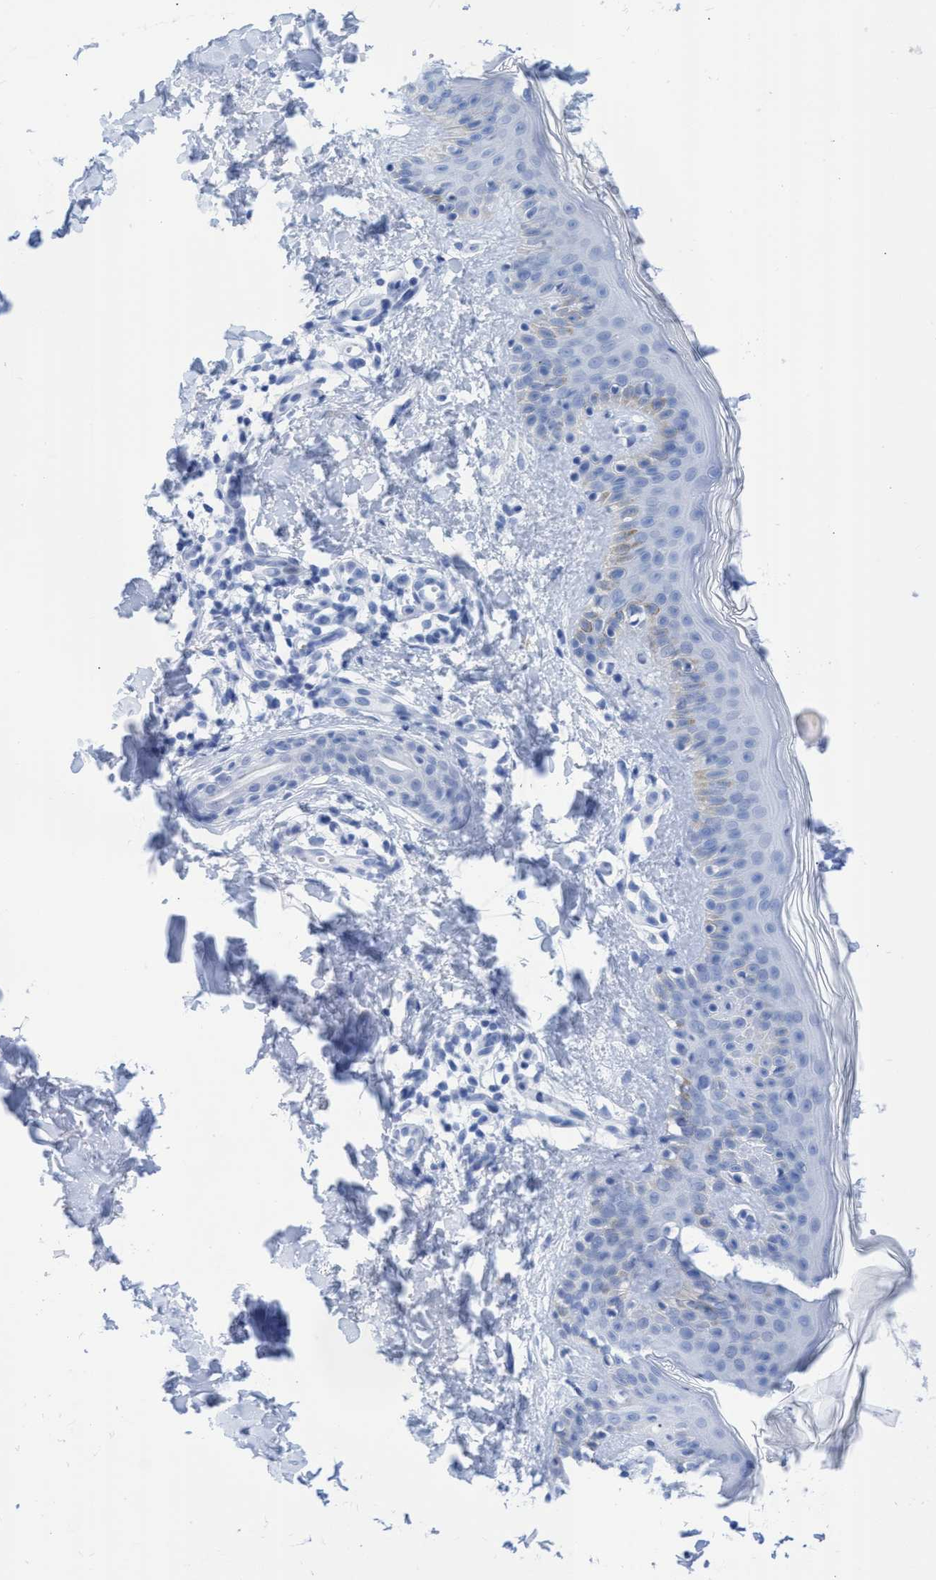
{"staining": {"intensity": "negative", "quantity": "none", "location": "none"}, "tissue": "skin", "cell_type": "Fibroblasts", "image_type": "normal", "snomed": [{"axis": "morphology", "description": "Normal tissue, NOS"}, {"axis": "topography", "description": "Skin"}], "caption": "This micrograph is of unremarkable skin stained with immunohistochemistry (IHC) to label a protein in brown with the nuclei are counter-stained blue. There is no staining in fibroblasts.", "gene": "INSL6", "patient": {"sex": "male", "age": 40}}